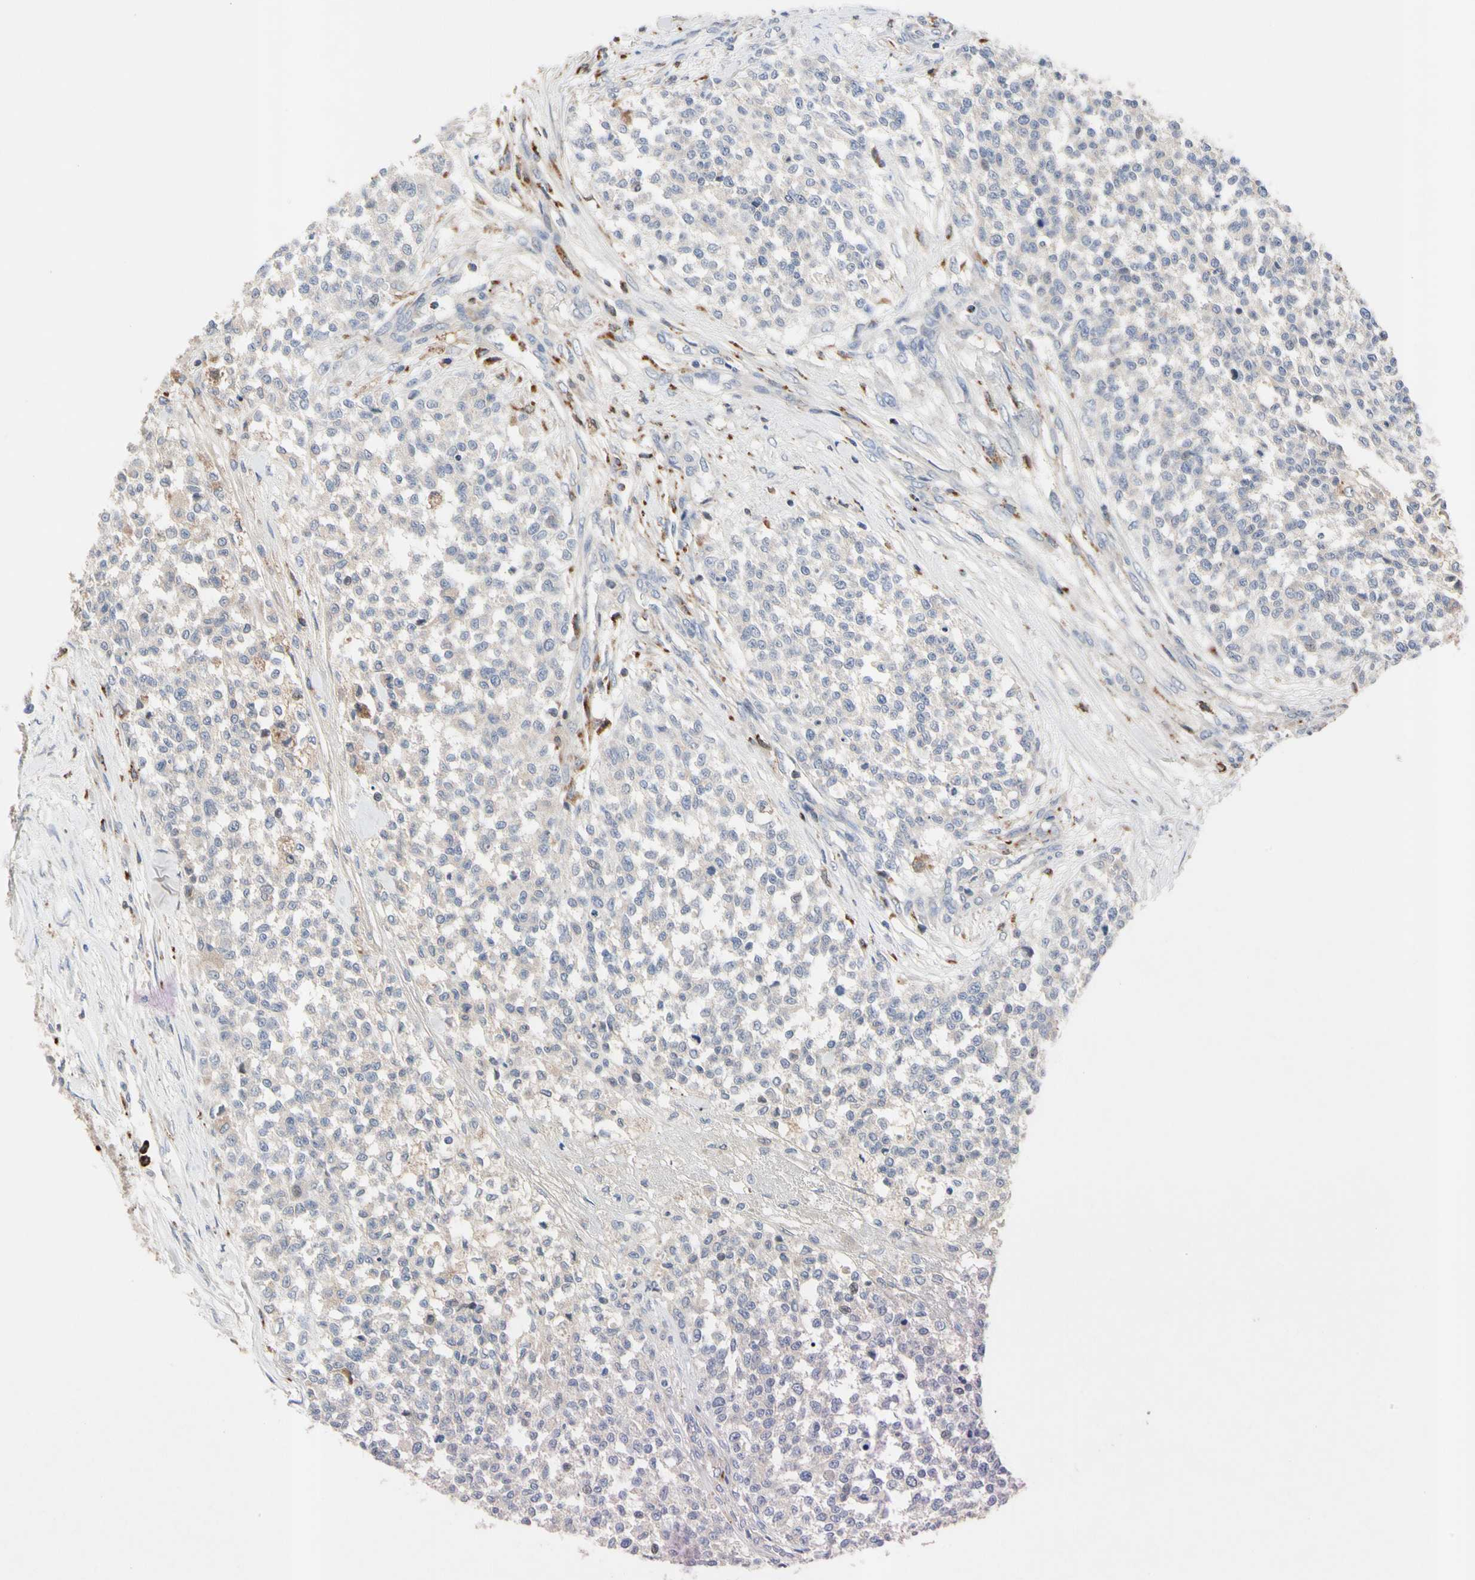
{"staining": {"intensity": "negative", "quantity": "none", "location": "none"}, "tissue": "testis cancer", "cell_type": "Tumor cells", "image_type": "cancer", "snomed": [{"axis": "morphology", "description": "Seminoma, NOS"}, {"axis": "topography", "description": "Testis"}], "caption": "Immunohistochemical staining of seminoma (testis) reveals no significant expression in tumor cells.", "gene": "ADA2", "patient": {"sex": "male", "age": 59}}